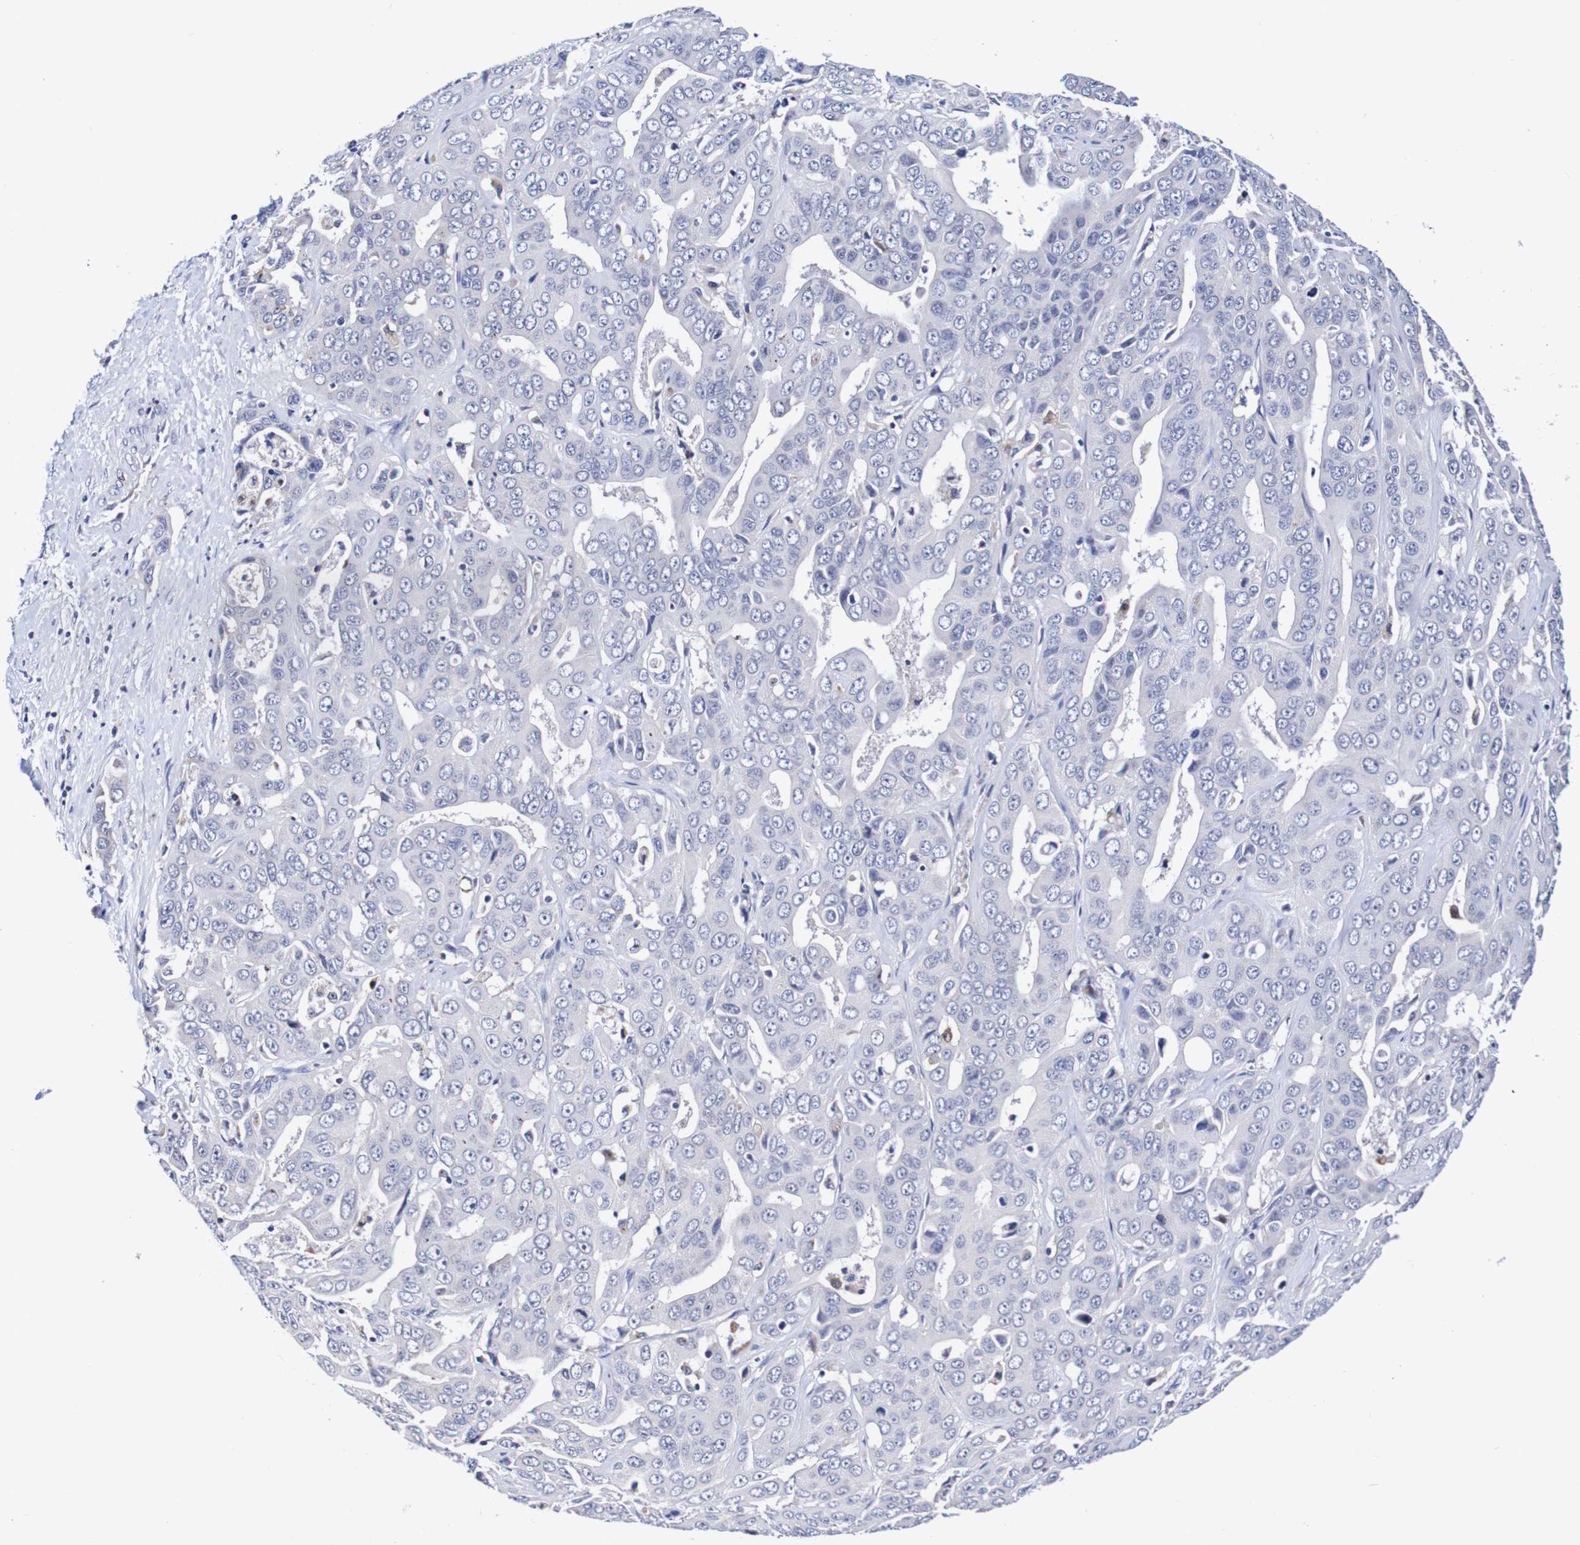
{"staining": {"intensity": "negative", "quantity": "none", "location": "none"}, "tissue": "liver cancer", "cell_type": "Tumor cells", "image_type": "cancer", "snomed": [{"axis": "morphology", "description": "Cholangiocarcinoma"}, {"axis": "topography", "description": "Liver"}], "caption": "Tumor cells show no significant protein staining in liver cancer (cholangiocarcinoma). (DAB immunohistochemistry (IHC) with hematoxylin counter stain).", "gene": "SEZ6", "patient": {"sex": "female", "age": 52}}